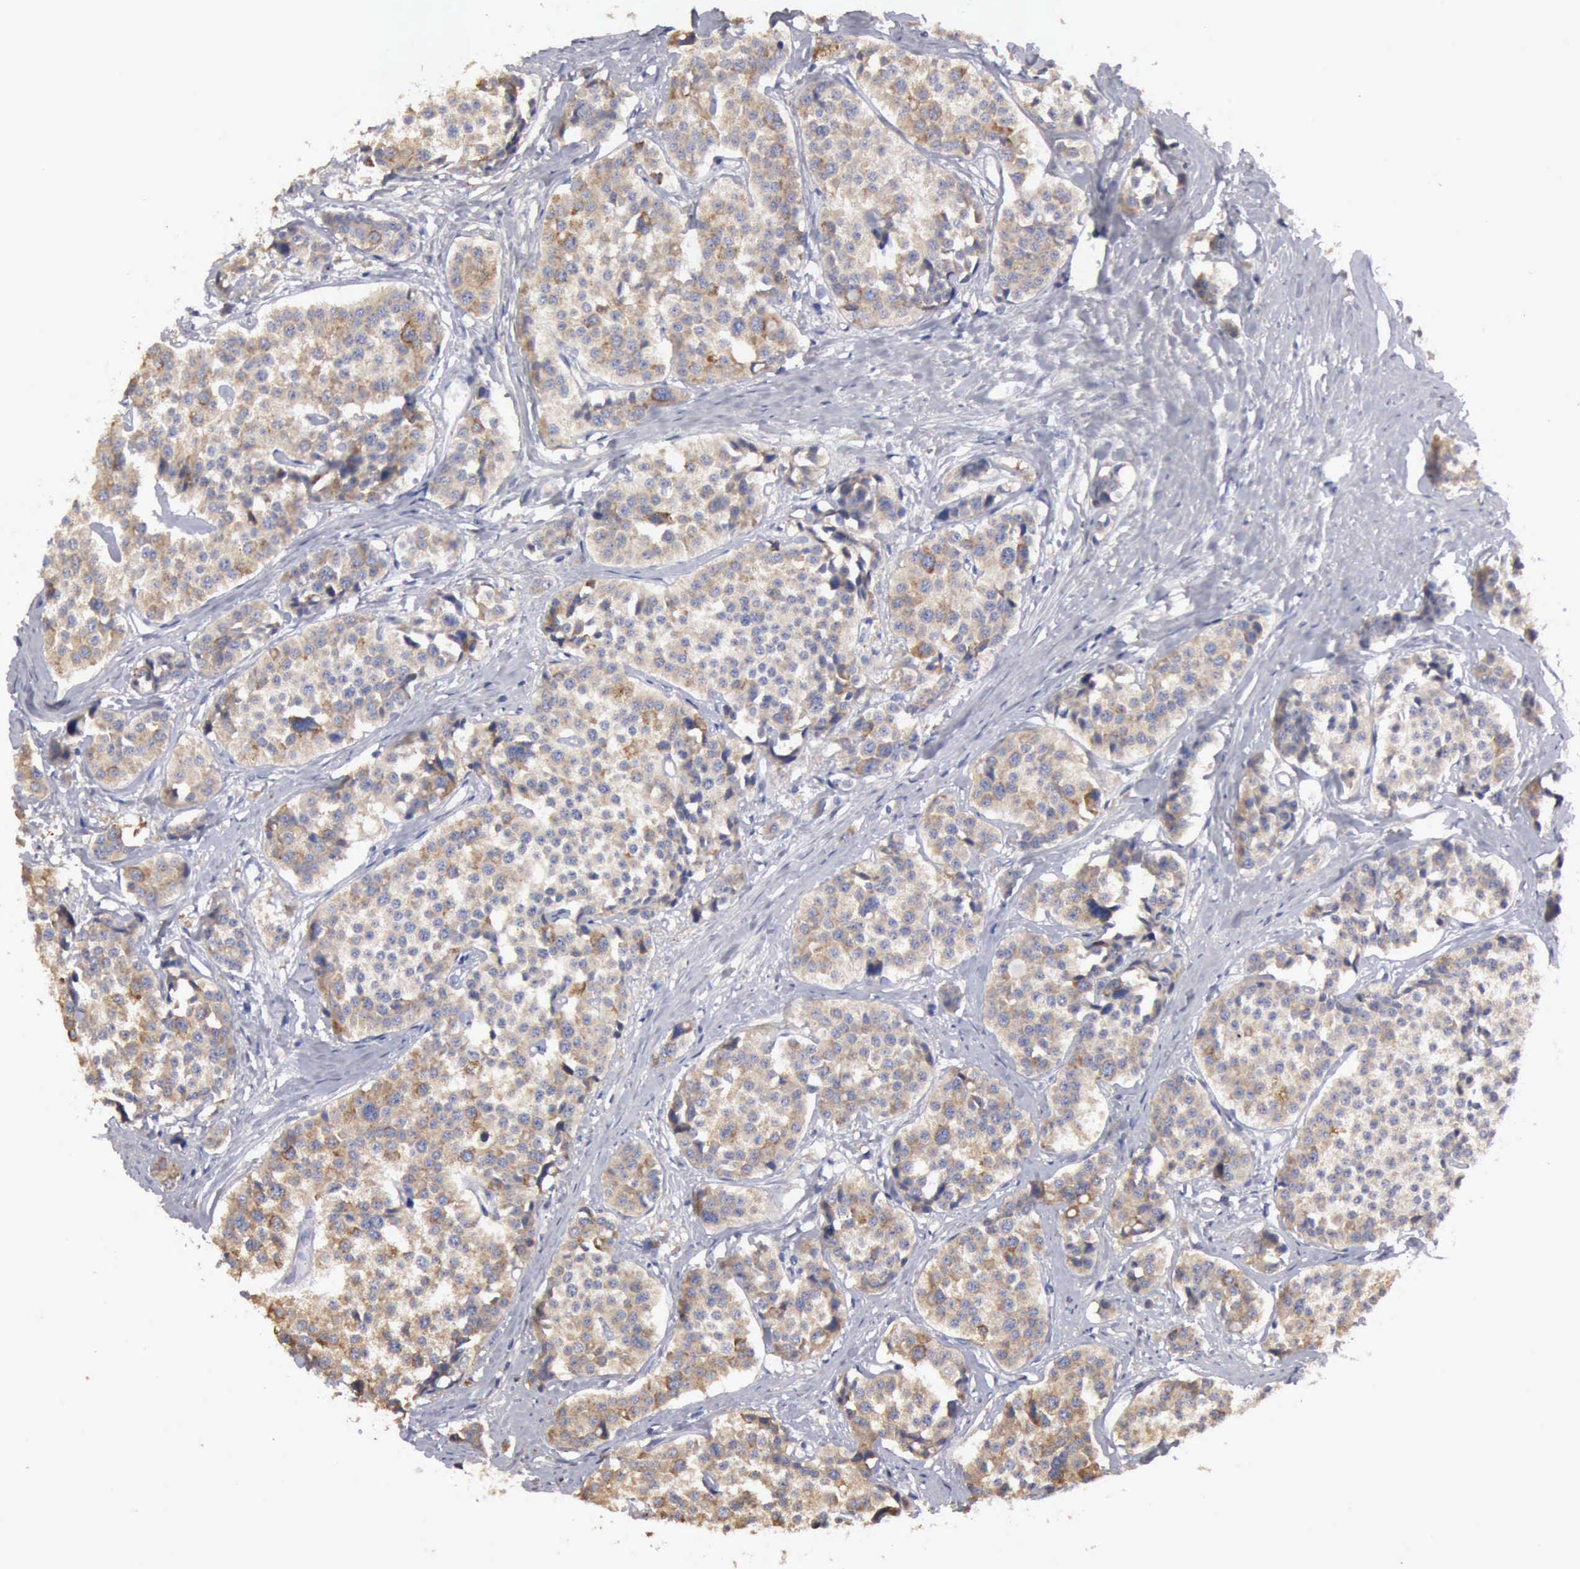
{"staining": {"intensity": "moderate", "quantity": "25%-75%", "location": "cytoplasmic/membranous"}, "tissue": "carcinoid", "cell_type": "Tumor cells", "image_type": "cancer", "snomed": [{"axis": "morphology", "description": "Carcinoid, malignant, NOS"}, {"axis": "topography", "description": "Small intestine"}], "caption": "A medium amount of moderate cytoplasmic/membranous expression is seen in about 25%-75% of tumor cells in carcinoid tissue. (Stains: DAB (3,3'-diaminobenzidine) in brown, nuclei in blue, Microscopy: brightfield microscopy at high magnification).", "gene": "TXLNG", "patient": {"sex": "male", "age": 60}}